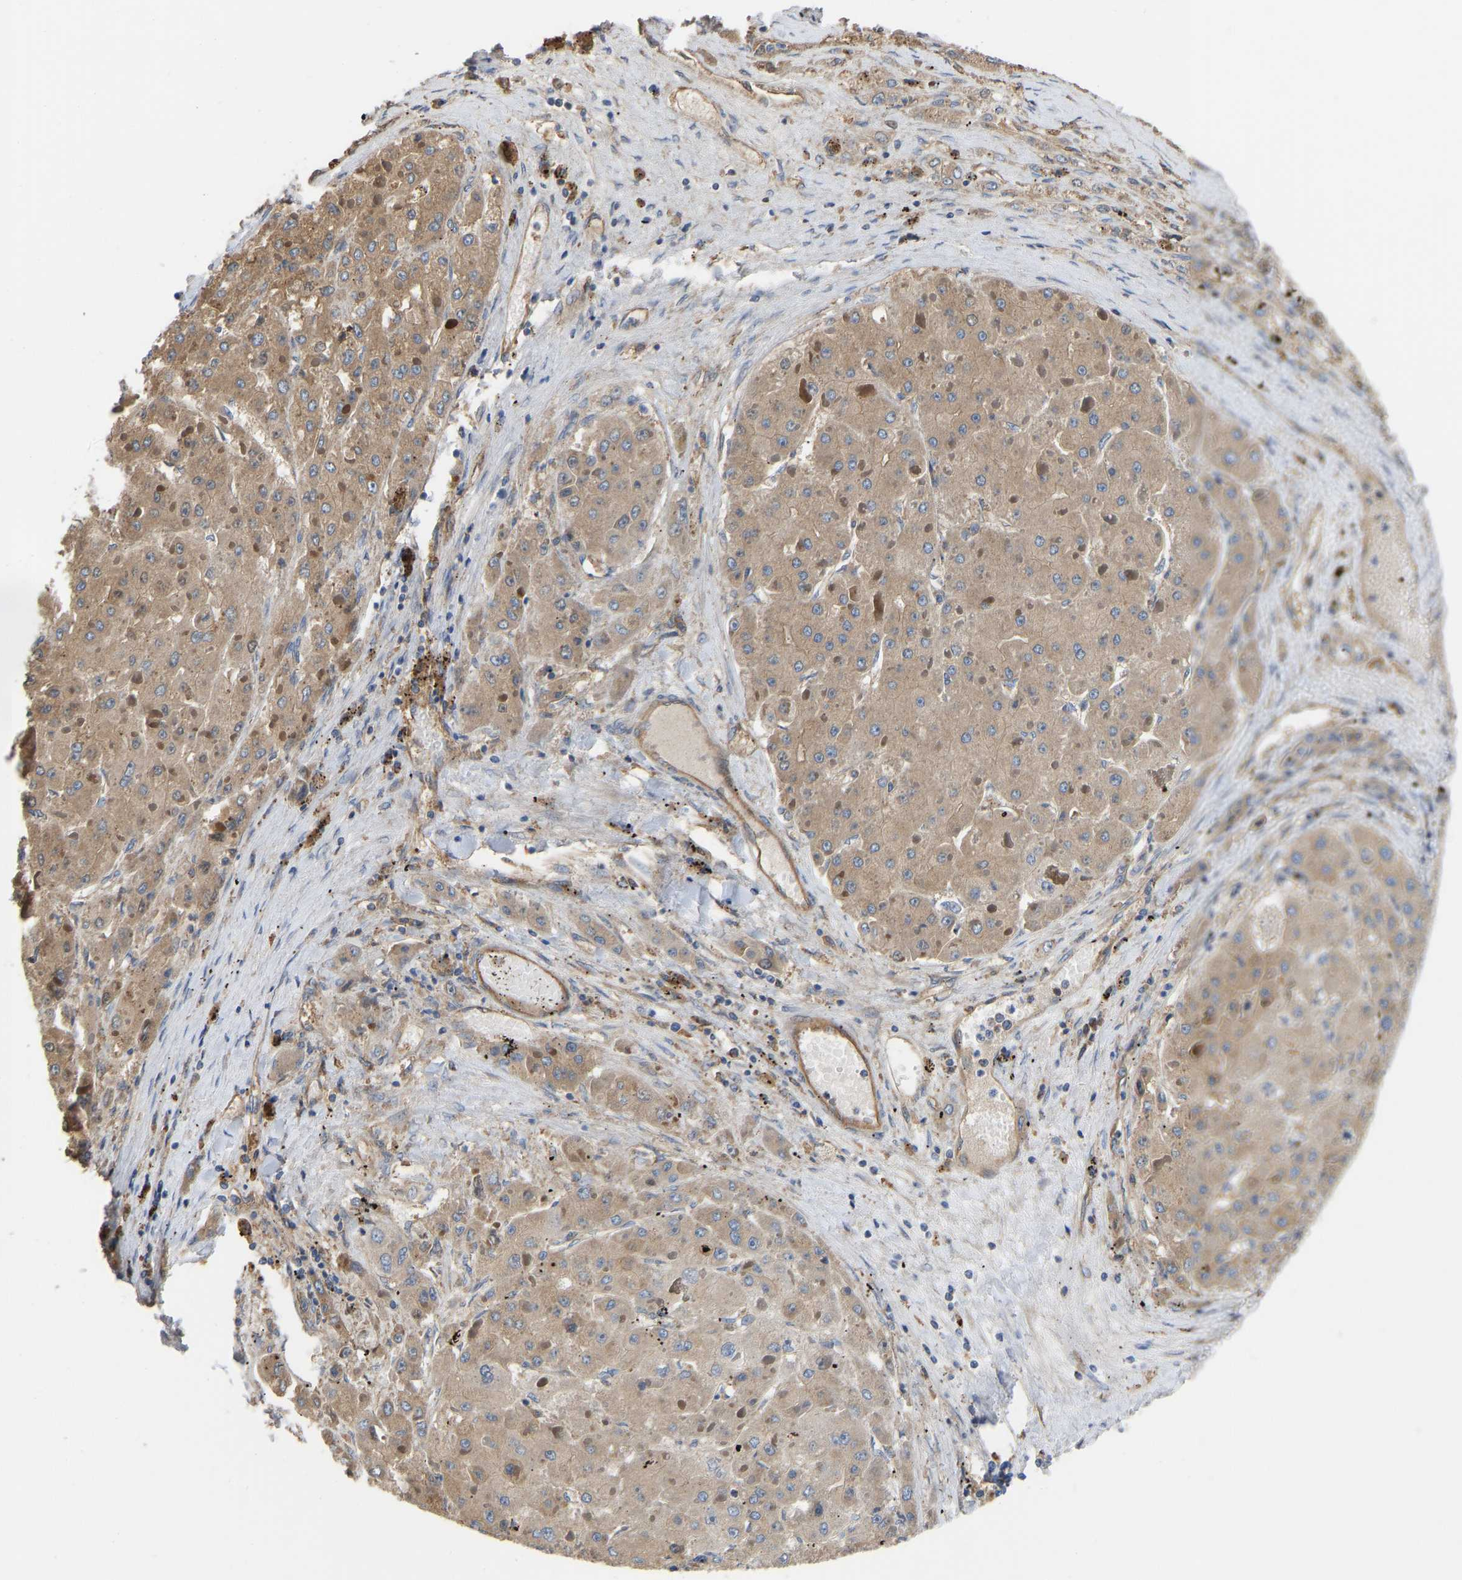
{"staining": {"intensity": "weak", "quantity": ">75%", "location": "cytoplasmic/membranous"}, "tissue": "liver cancer", "cell_type": "Tumor cells", "image_type": "cancer", "snomed": [{"axis": "morphology", "description": "Carcinoma, Hepatocellular, NOS"}, {"axis": "topography", "description": "Liver"}], "caption": "Tumor cells exhibit weak cytoplasmic/membranous expression in about >75% of cells in liver hepatocellular carcinoma.", "gene": "FLNB", "patient": {"sex": "female", "age": 73}}